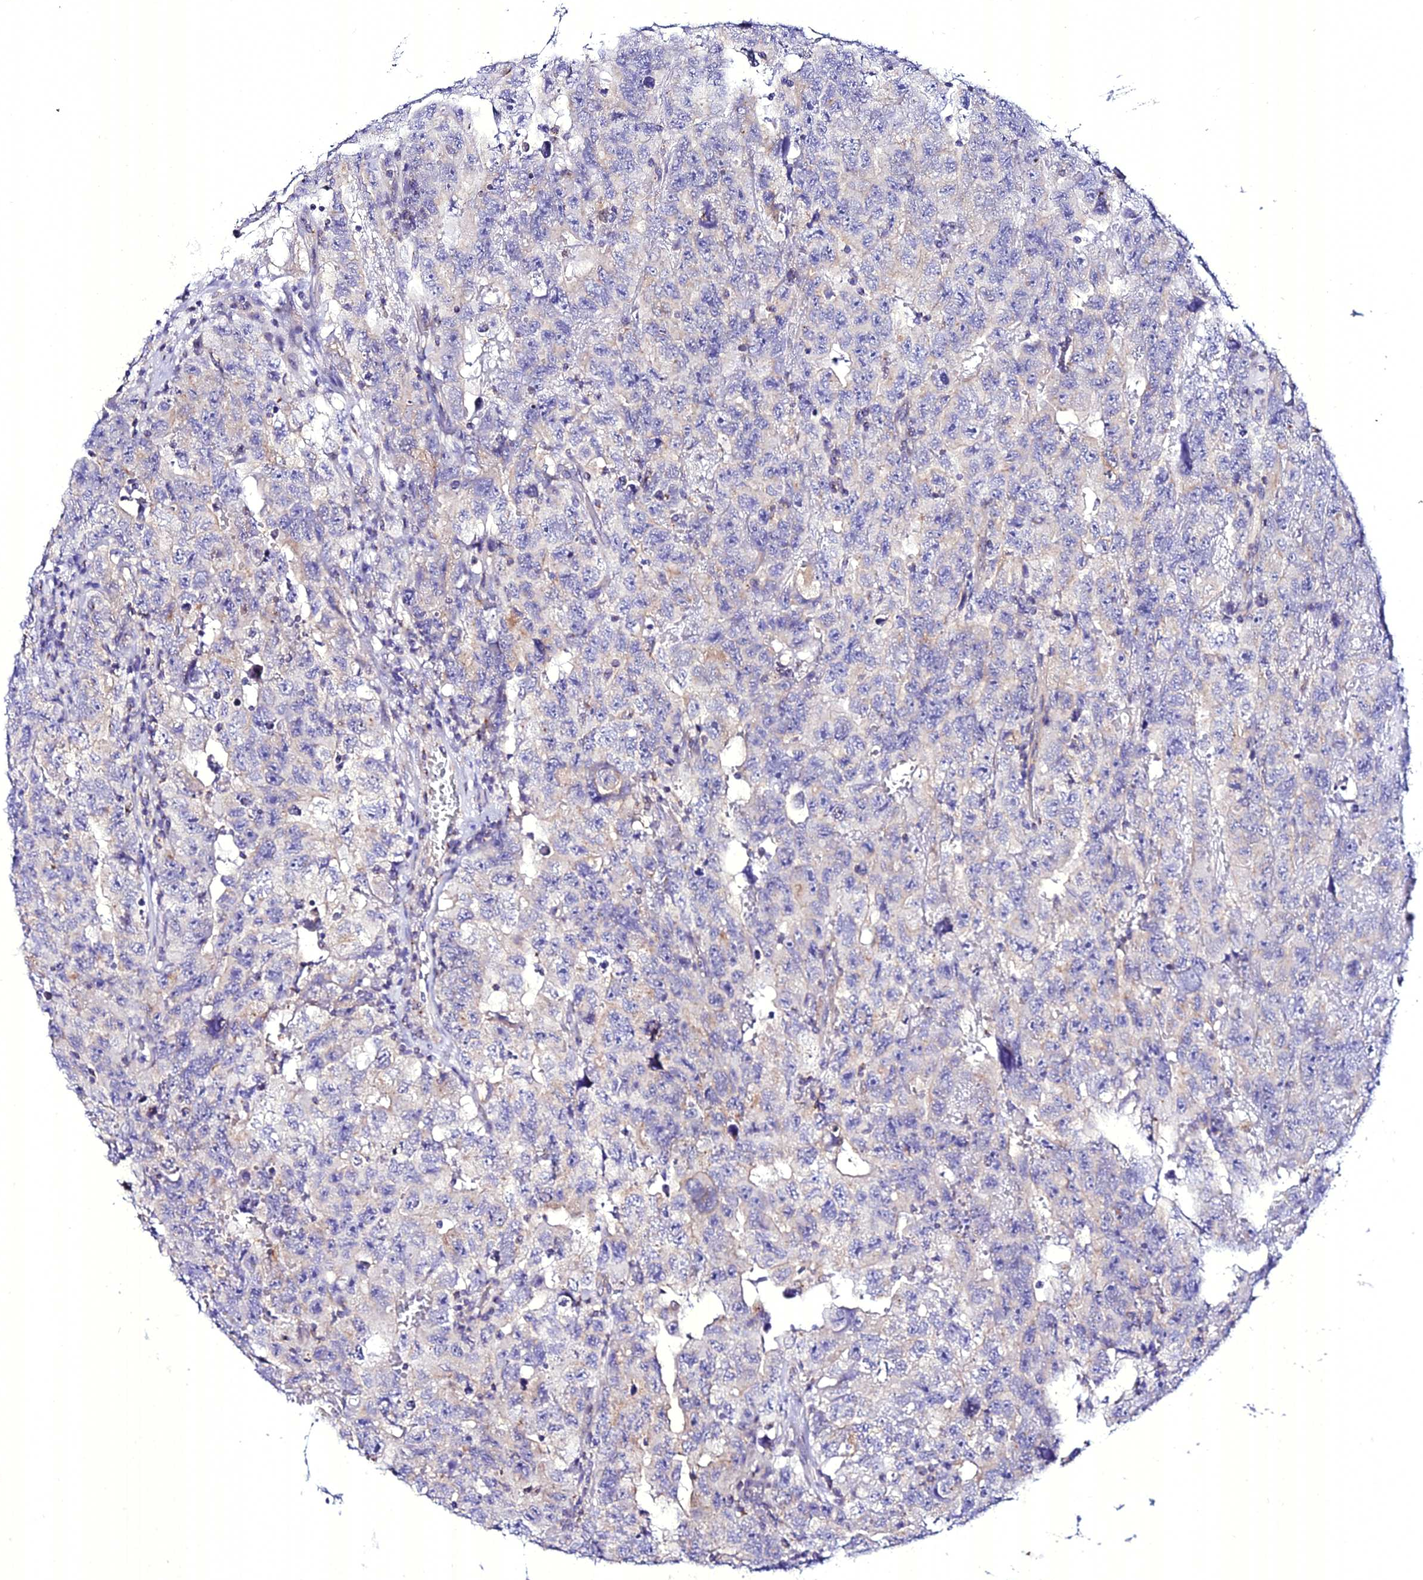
{"staining": {"intensity": "negative", "quantity": "none", "location": "none"}, "tissue": "testis cancer", "cell_type": "Tumor cells", "image_type": "cancer", "snomed": [{"axis": "morphology", "description": "Carcinoma, Embryonal, NOS"}, {"axis": "topography", "description": "Testis"}], "caption": "Immunohistochemistry (IHC) of testis cancer shows no staining in tumor cells.", "gene": "ATG16L2", "patient": {"sex": "male", "age": 45}}